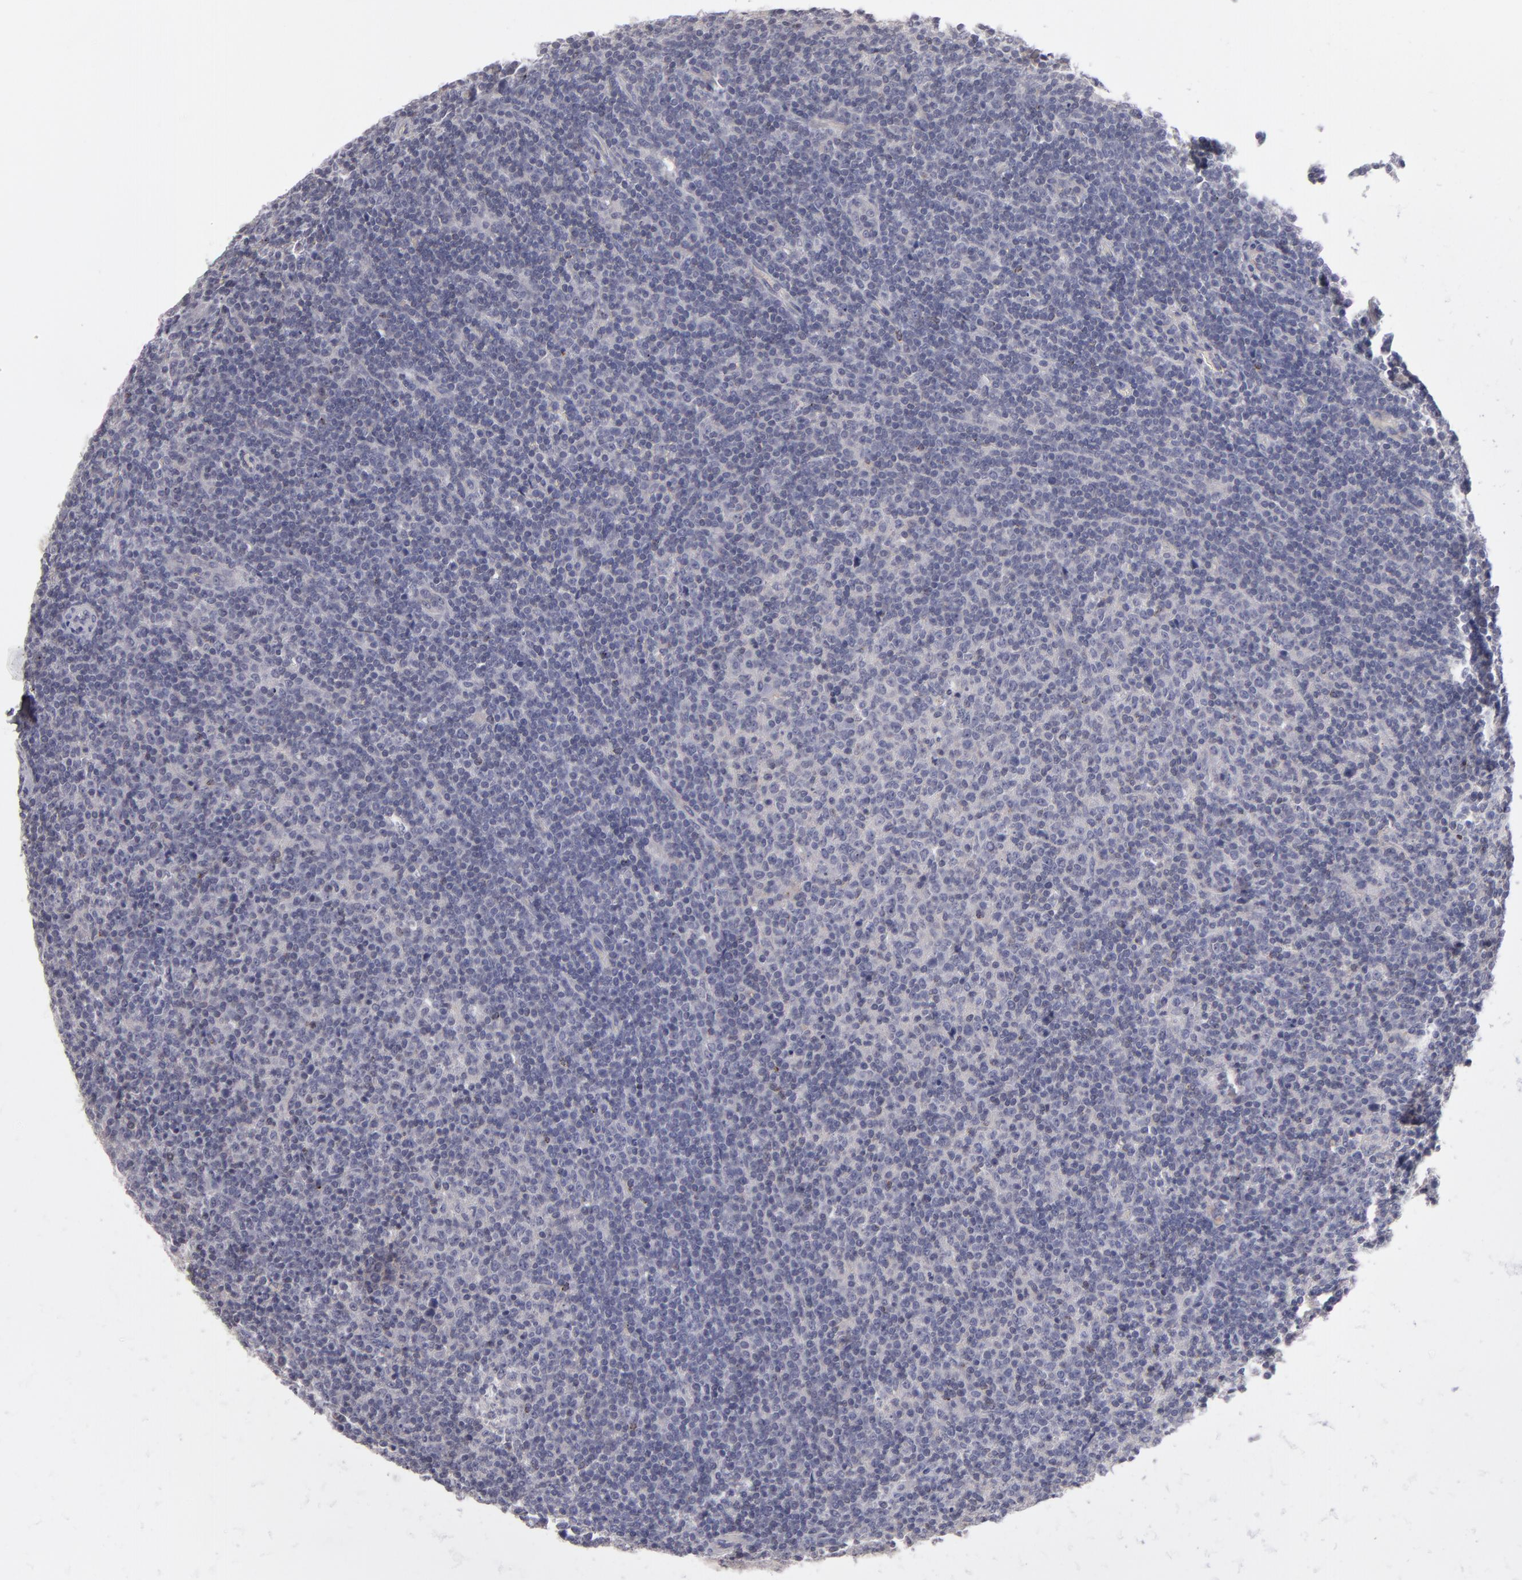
{"staining": {"intensity": "negative", "quantity": "none", "location": "none"}, "tissue": "lymphoma", "cell_type": "Tumor cells", "image_type": "cancer", "snomed": [{"axis": "morphology", "description": "Malignant lymphoma, non-Hodgkin's type, Low grade"}, {"axis": "topography", "description": "Lymph node"}], "caption": "DAB immunohistochemical staining of human lymphoma exhibits no significant positivity in tumor cells. Brightfield microscopy of IHC stained with DAB (brown) and hematoxylin (blue), captured at high magnification.", "gene": "ITIH4", "patient": {"sex": "male", "age": 70}}